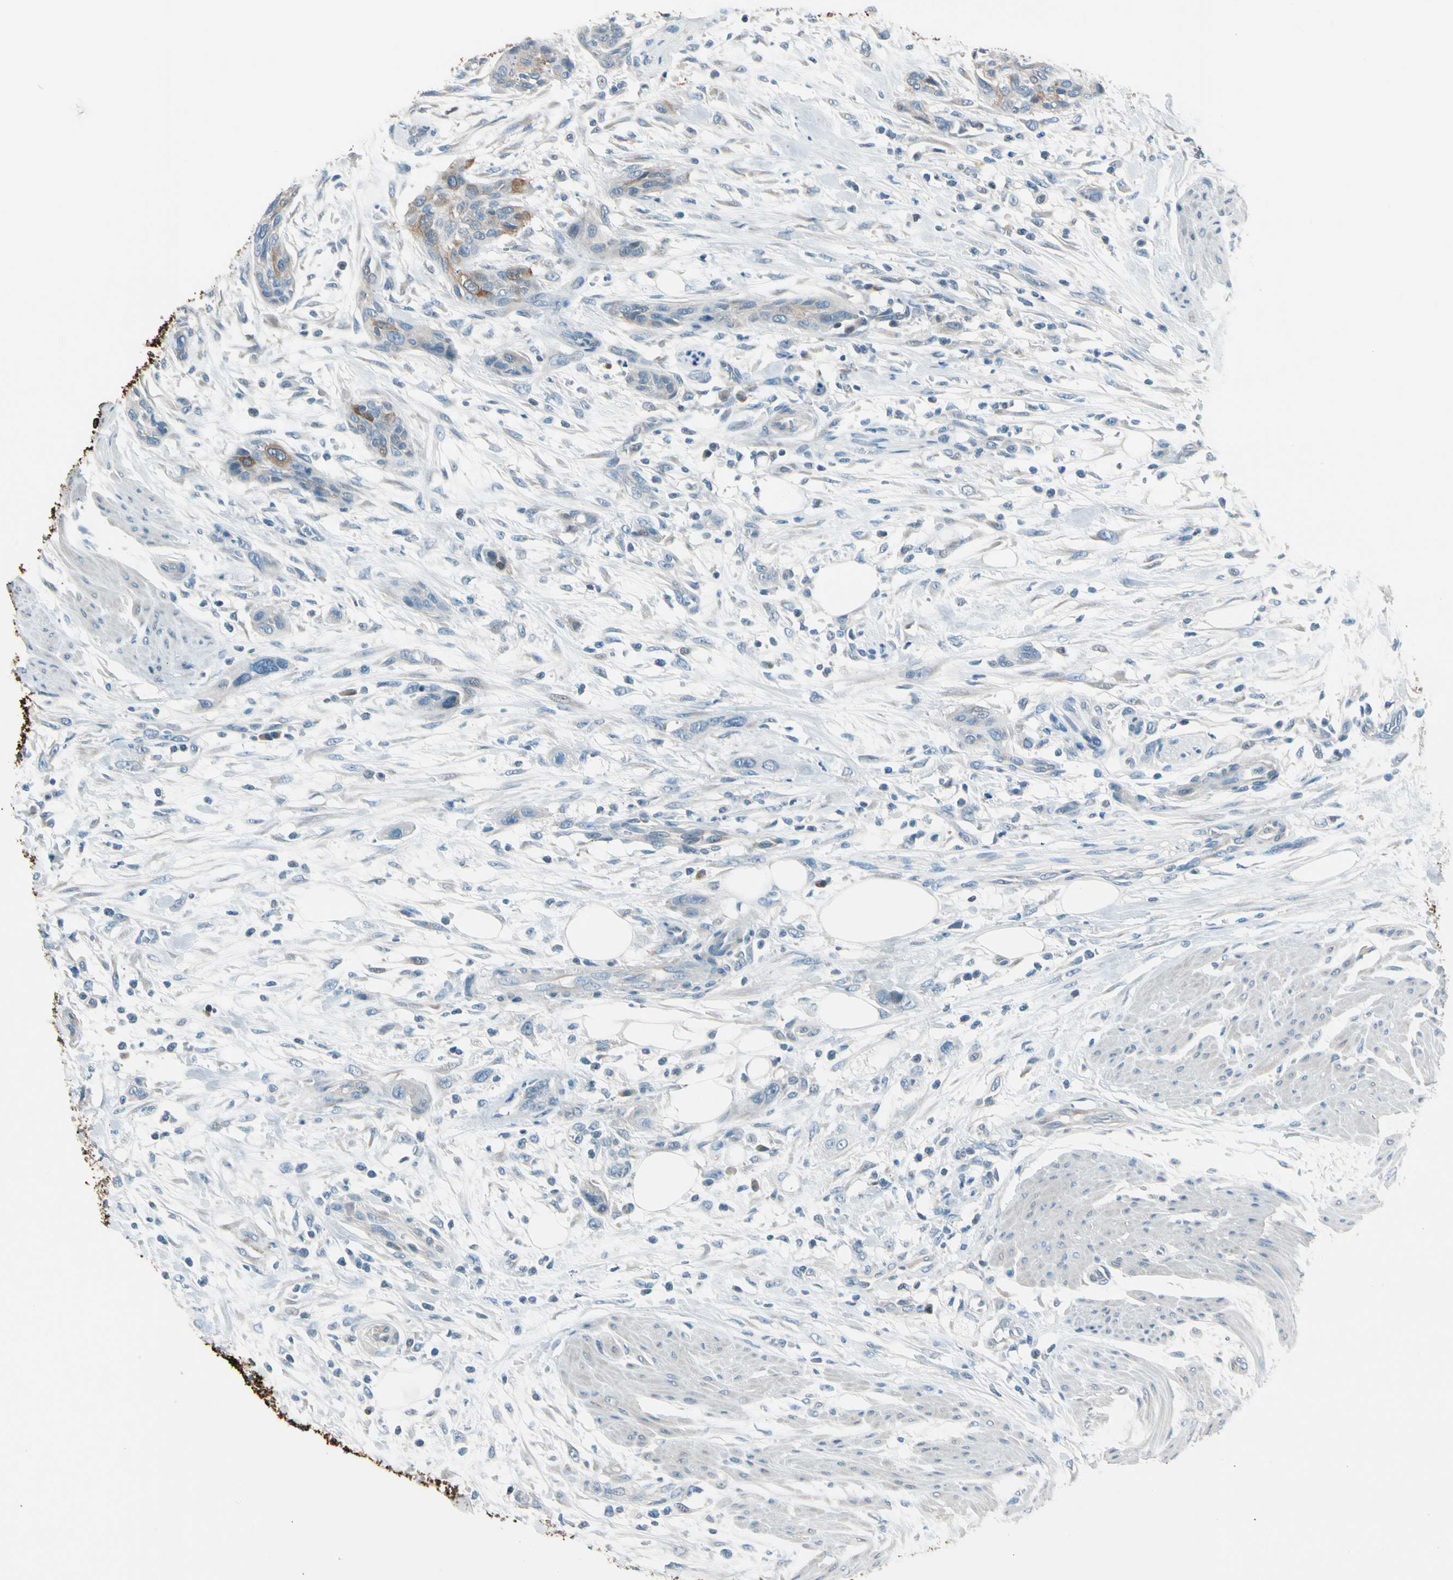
{"staining": {"intensity": "moderate", "quantity": ">75%", "location": "cytoplasmic/membranous"}, "tissue": "urothelial cancer", "cell_type": "Tumor cells", "image_type": "cancer", "snomed": [{"axis": "morphology", "description": "Urothelial carcinoma, High grade"}, {"axis": "topography", "description": "Urinary bladder"}], "caption": "Immunohistochemistry image of neoplastic tissue: human urothelial carcinoma (high-grade) stained using immunohistochemistry shows medium levels of moderate protein expression localized specifically in the cytoplasmic/membranous of tumor cells, appearing as a cytoplasmic/membranous brown color.", "gene": "STK40", "patient": {"sex": "male", "age": 35}}